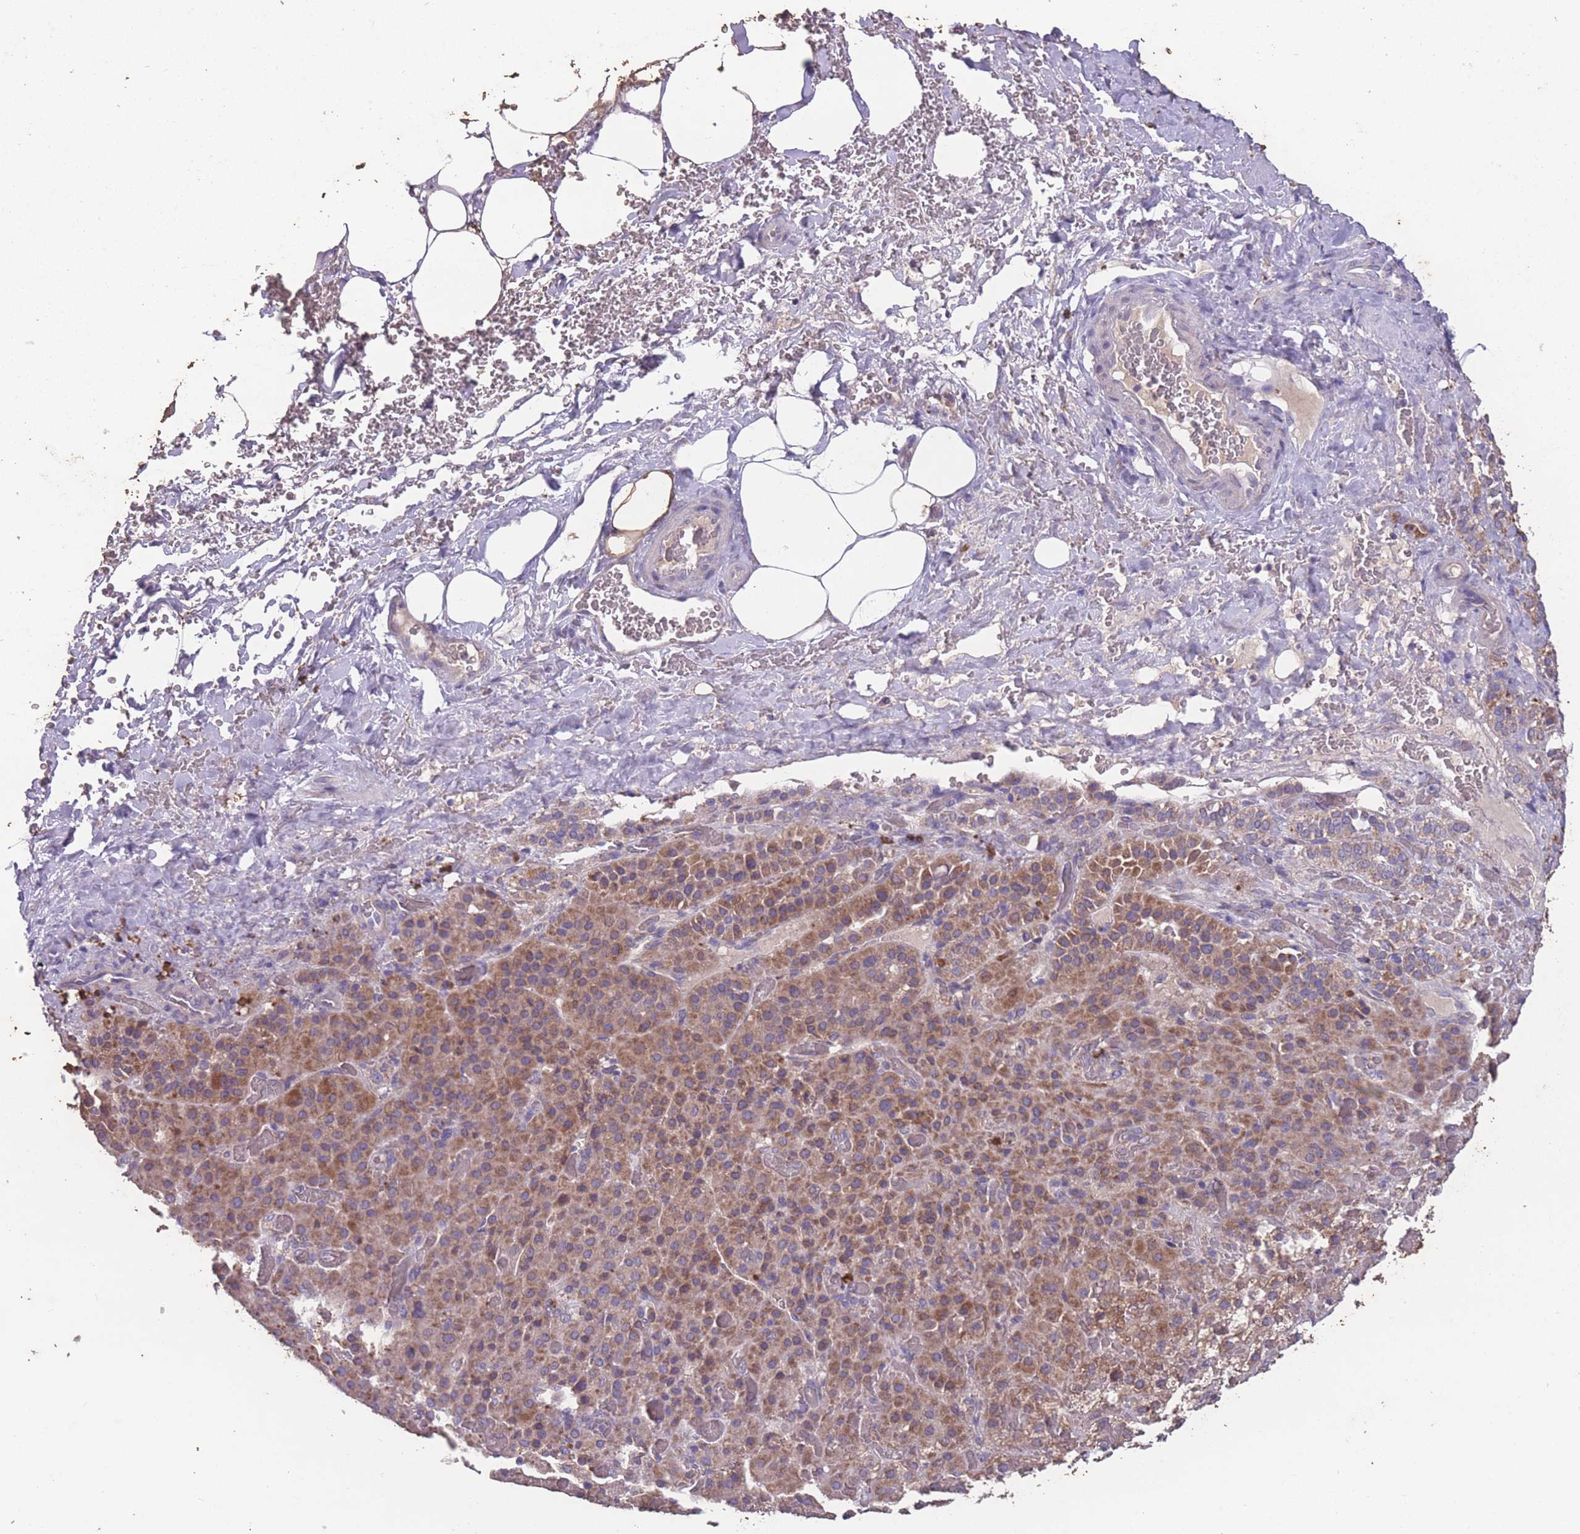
{"staining": {"intensity": "moderate", "quantity": ">75%", "location": "cytoplasmic/membranous"}, "tissue": "adrenal gland", "cell_type": "Glandular cells", "image_type": "normal", "snomed": [{"axis": "morphology", "description": "Normal tissue, NOS"}, {"axis": "topography", "description": "Adrenal gland"}], "caption": "Unremarkable adrenal gland displays moderate cytoplasmic/membranous positivity in approximately >75% of glandular cells The protein of interest is stained brown, and the nuclei are stained in blue (DAB (3,3'-diaminobenzidine) IHC with brightfield microscopy, high magnification)..", "gene": "STIM2", "patient": {"sex": "male", "age": 57}}